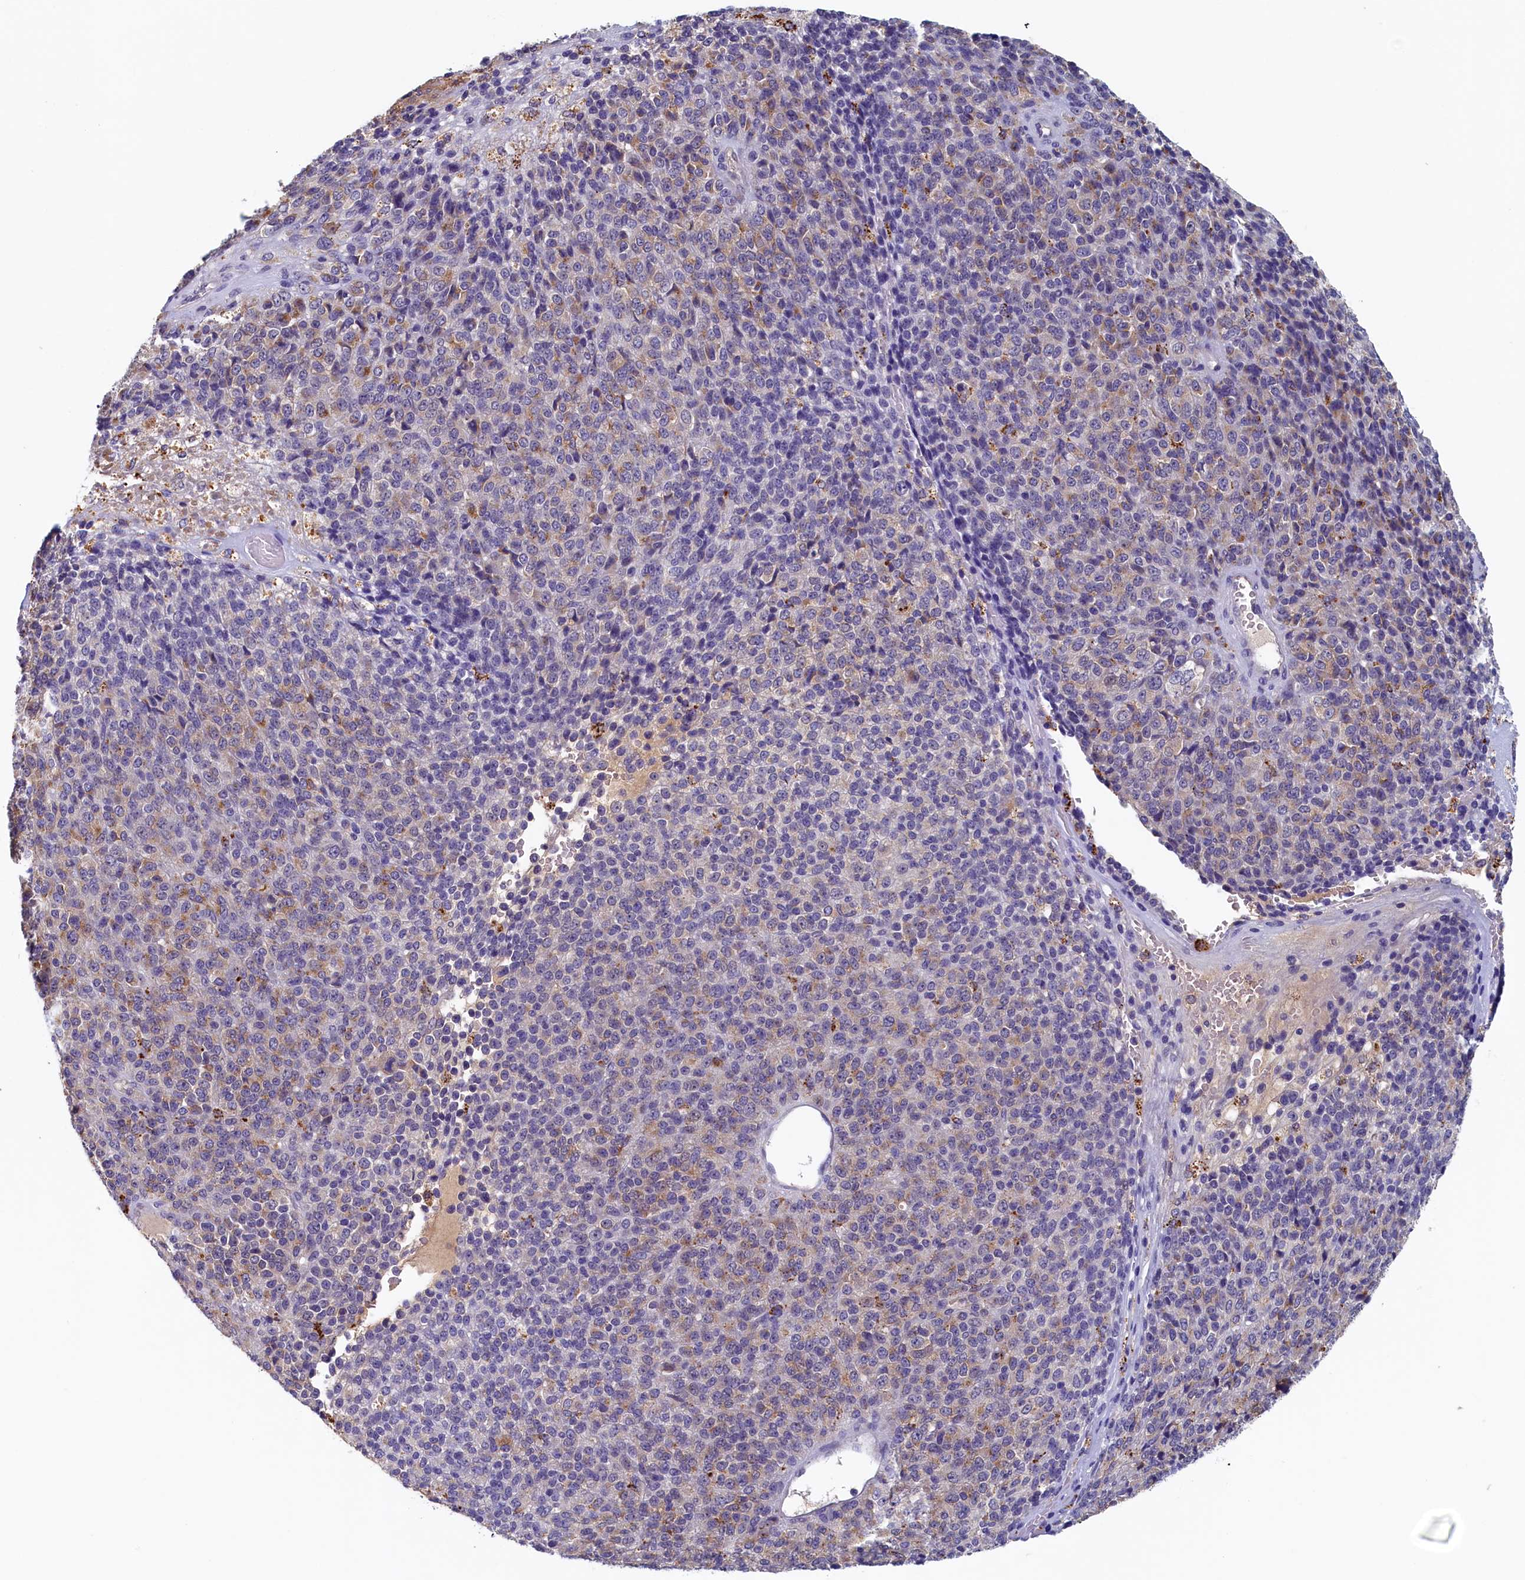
{"staining": {"intensity": "weak", "quantity": "<25%", "location": "cytoplasmic/membranous"}, "tissue": "melanoma", "cell_type": "Tumor cells", "image_type": "cancer", "snomed": [{"axis": "morphology", "description": "Malignant melanoma, Metastatic site"}, {"axis": "topography", "description": "Brain"}], "caption": "Tumor cells show no significant protein positivity in malignant melanoma (metastatic site).", "gene": "NUBP2", "patient": {"sex": "female", "age": 56}}